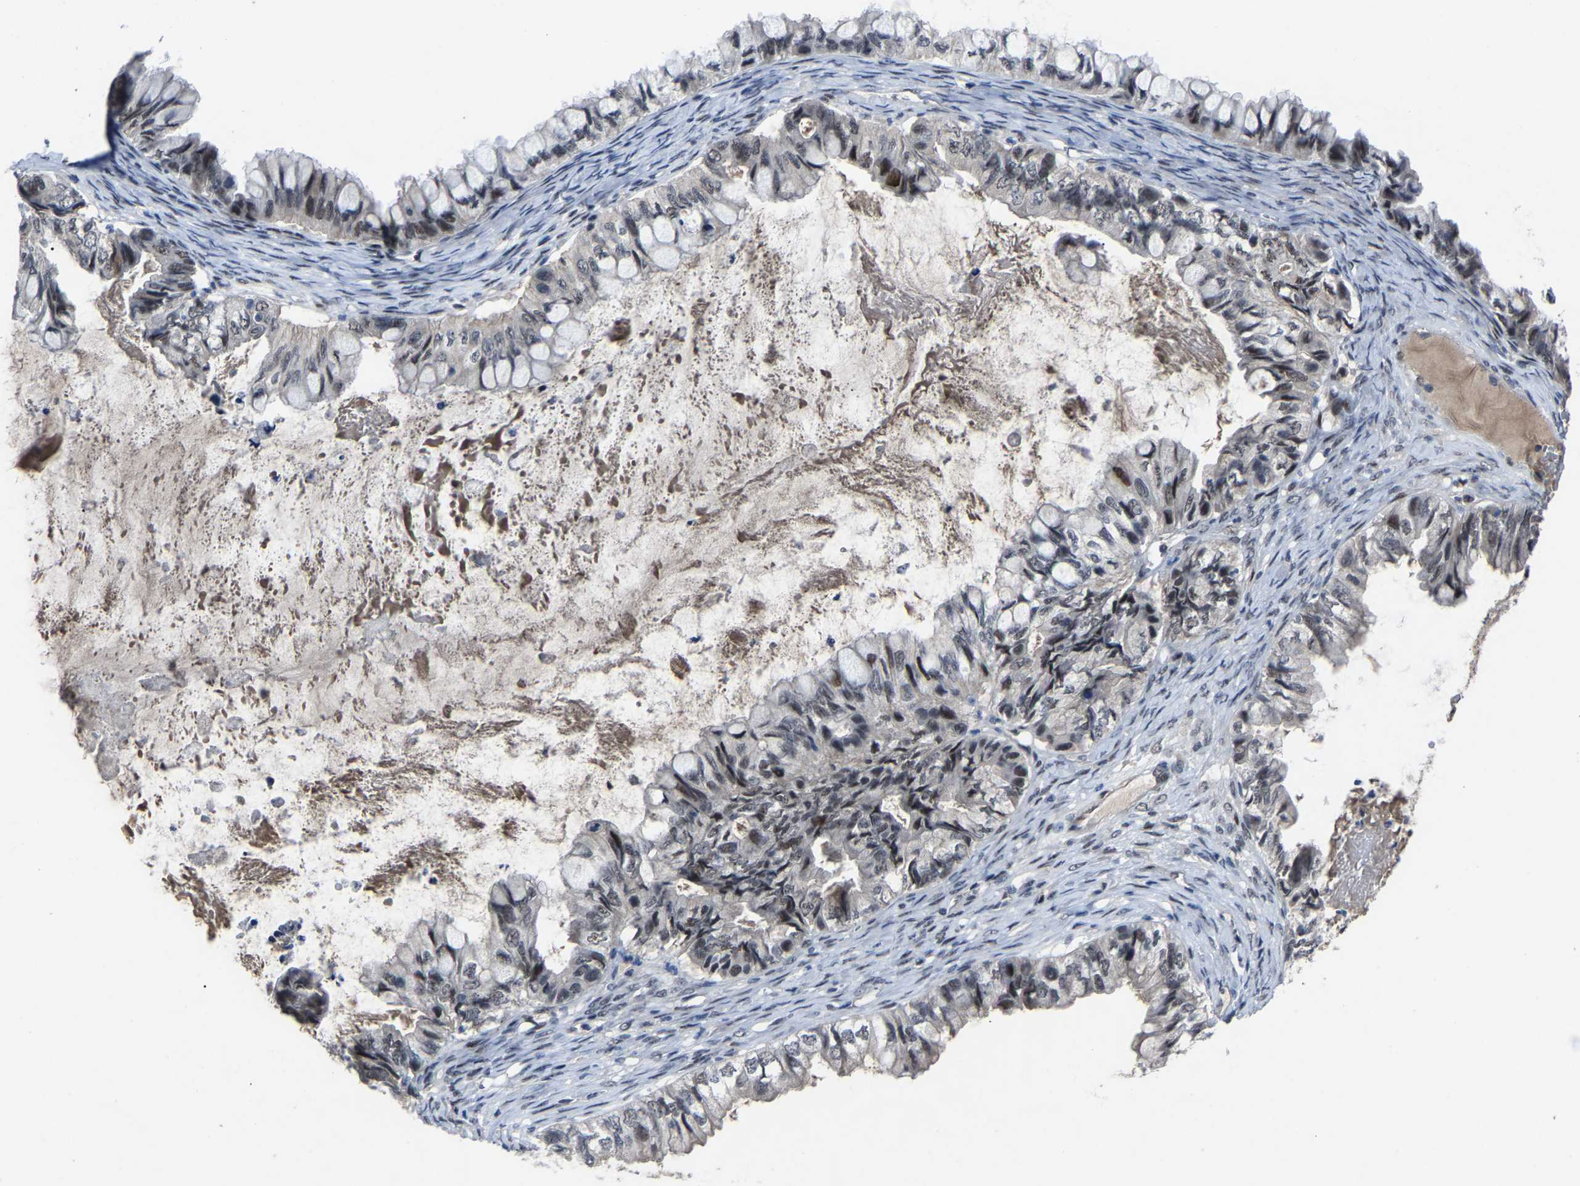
{"staining": {"intensity": "weak", "quantity": ">75%", "location": "nuclear"}, "tissue": "ovarian cancer", "cell_type": "Tumor cells", "image_type": "cancer", "snomed": [{"axis": "morphology", "description": "Cystadenocarcinoma, mucinous, NOS"}, {"axis": "topography", "description": "Ovary"}], "caption": "Ovarian cancer (mucinous cystadenocarcinoma) stained with immunohistochemistry reveals weak nuclear staining in about >75% of tumor cells.", "gene": "LSM8", "patient": {"sex": "female", "age": 80}}